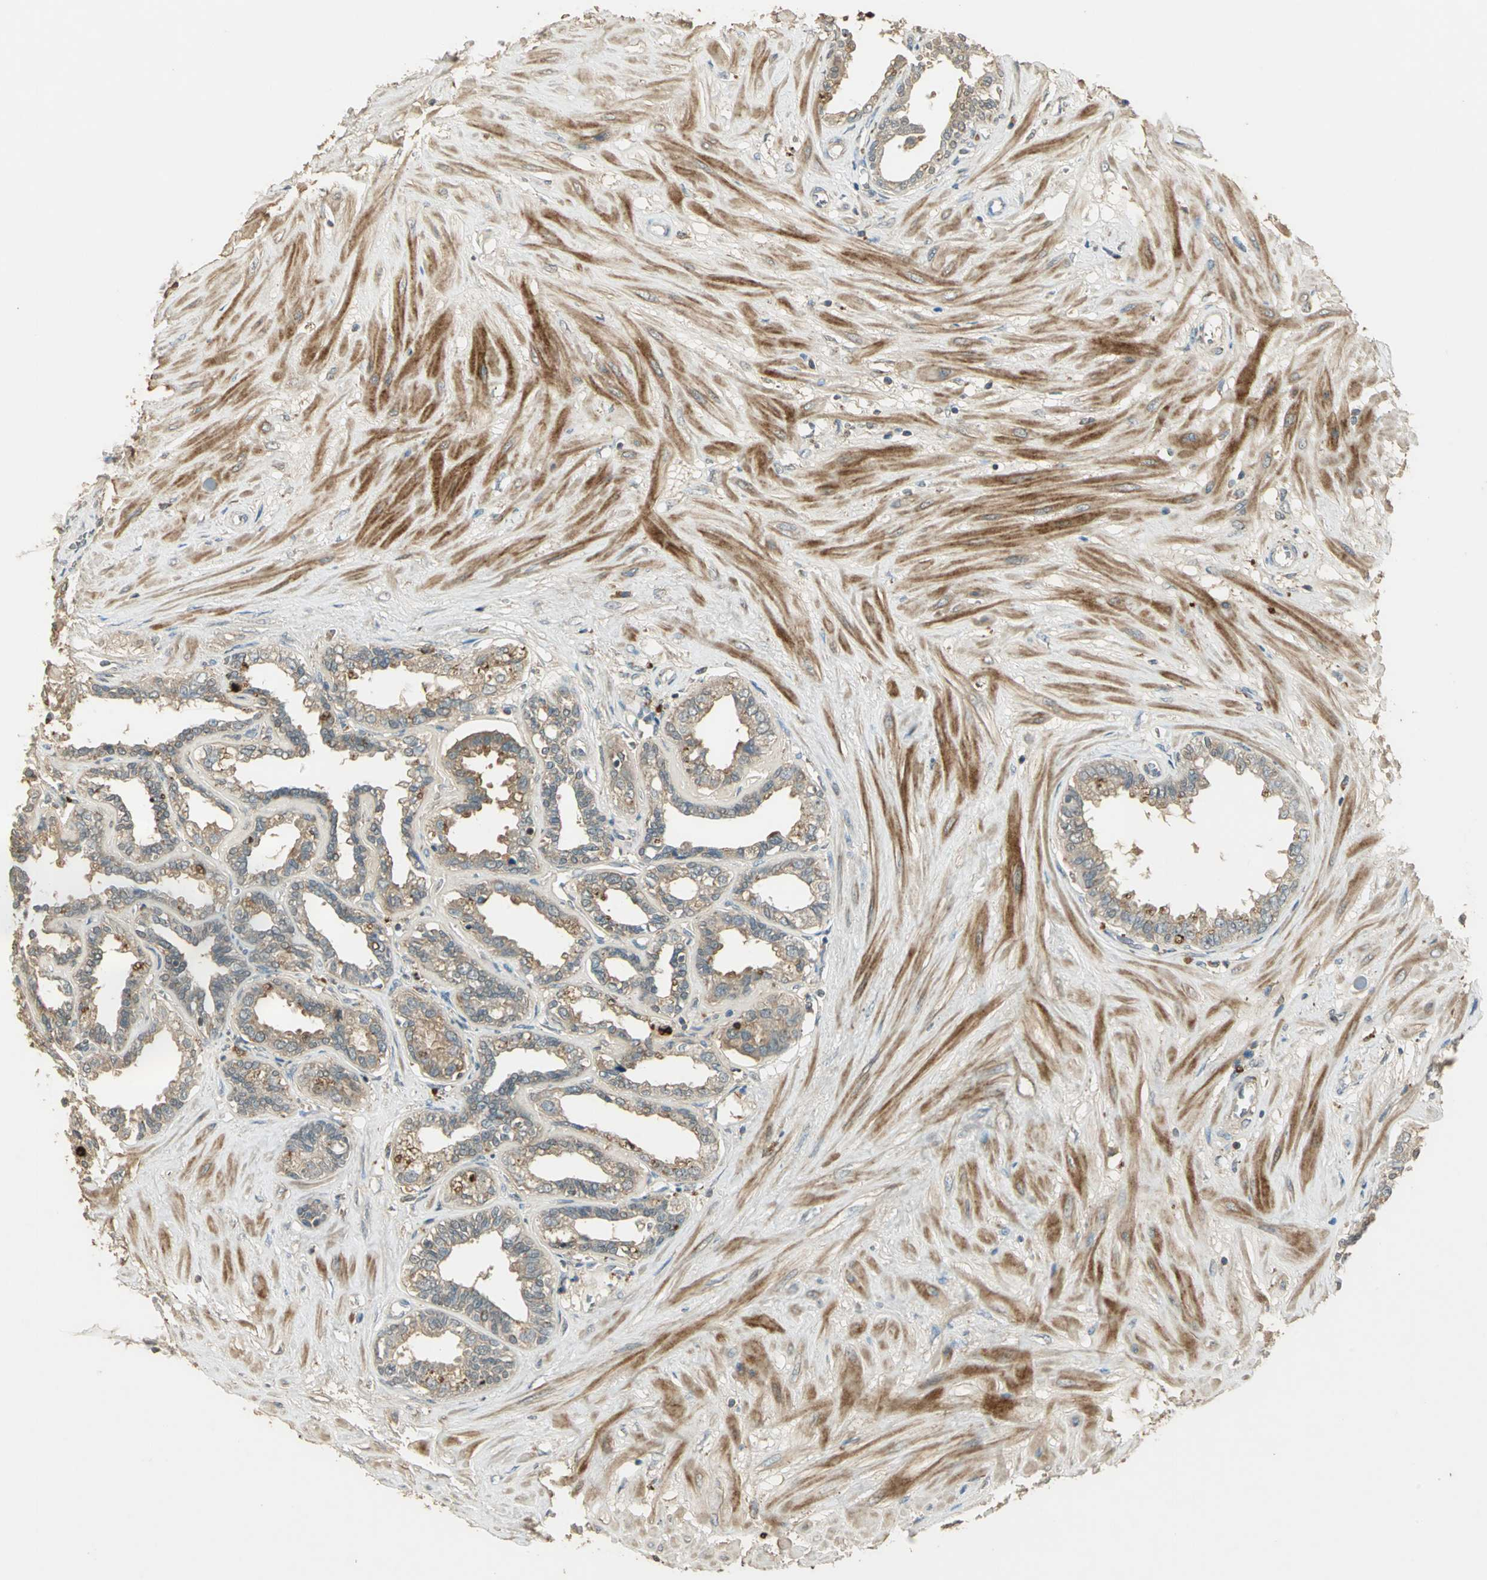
{"staining": {"intensity": "moderate", "quantity": ">75%", "location": "cytoplasmic/membranous"}, "tissue": "seminal vesicle", "cell_type": "Glandular cells", "image_type": "normal", "snomed": [{"axis": "morphology", "description": "Normal tissue, NOS"}, {"axis": "morphology", "description": "Inflammation, NOS"}, {"axis": "topography", "description": "Urinary bladder"}, {"axis": "topography", "description": "Prostate"}, {"axis": "topography", "description": "Seminal veicle"}], "caption": "IHC of benign human seminal vesicle reveals medium levels of moderate cytoplasmic/membranous staining in about >75% of glandular cells. The staining was performed using DAB (3,3'-diaminobenzidine), with brown indicating positive protein expression. Nuclei are stained blue with hematoxylin.", "gene": "KEAP1", "patient": {"sex": "male", "age": 82}}